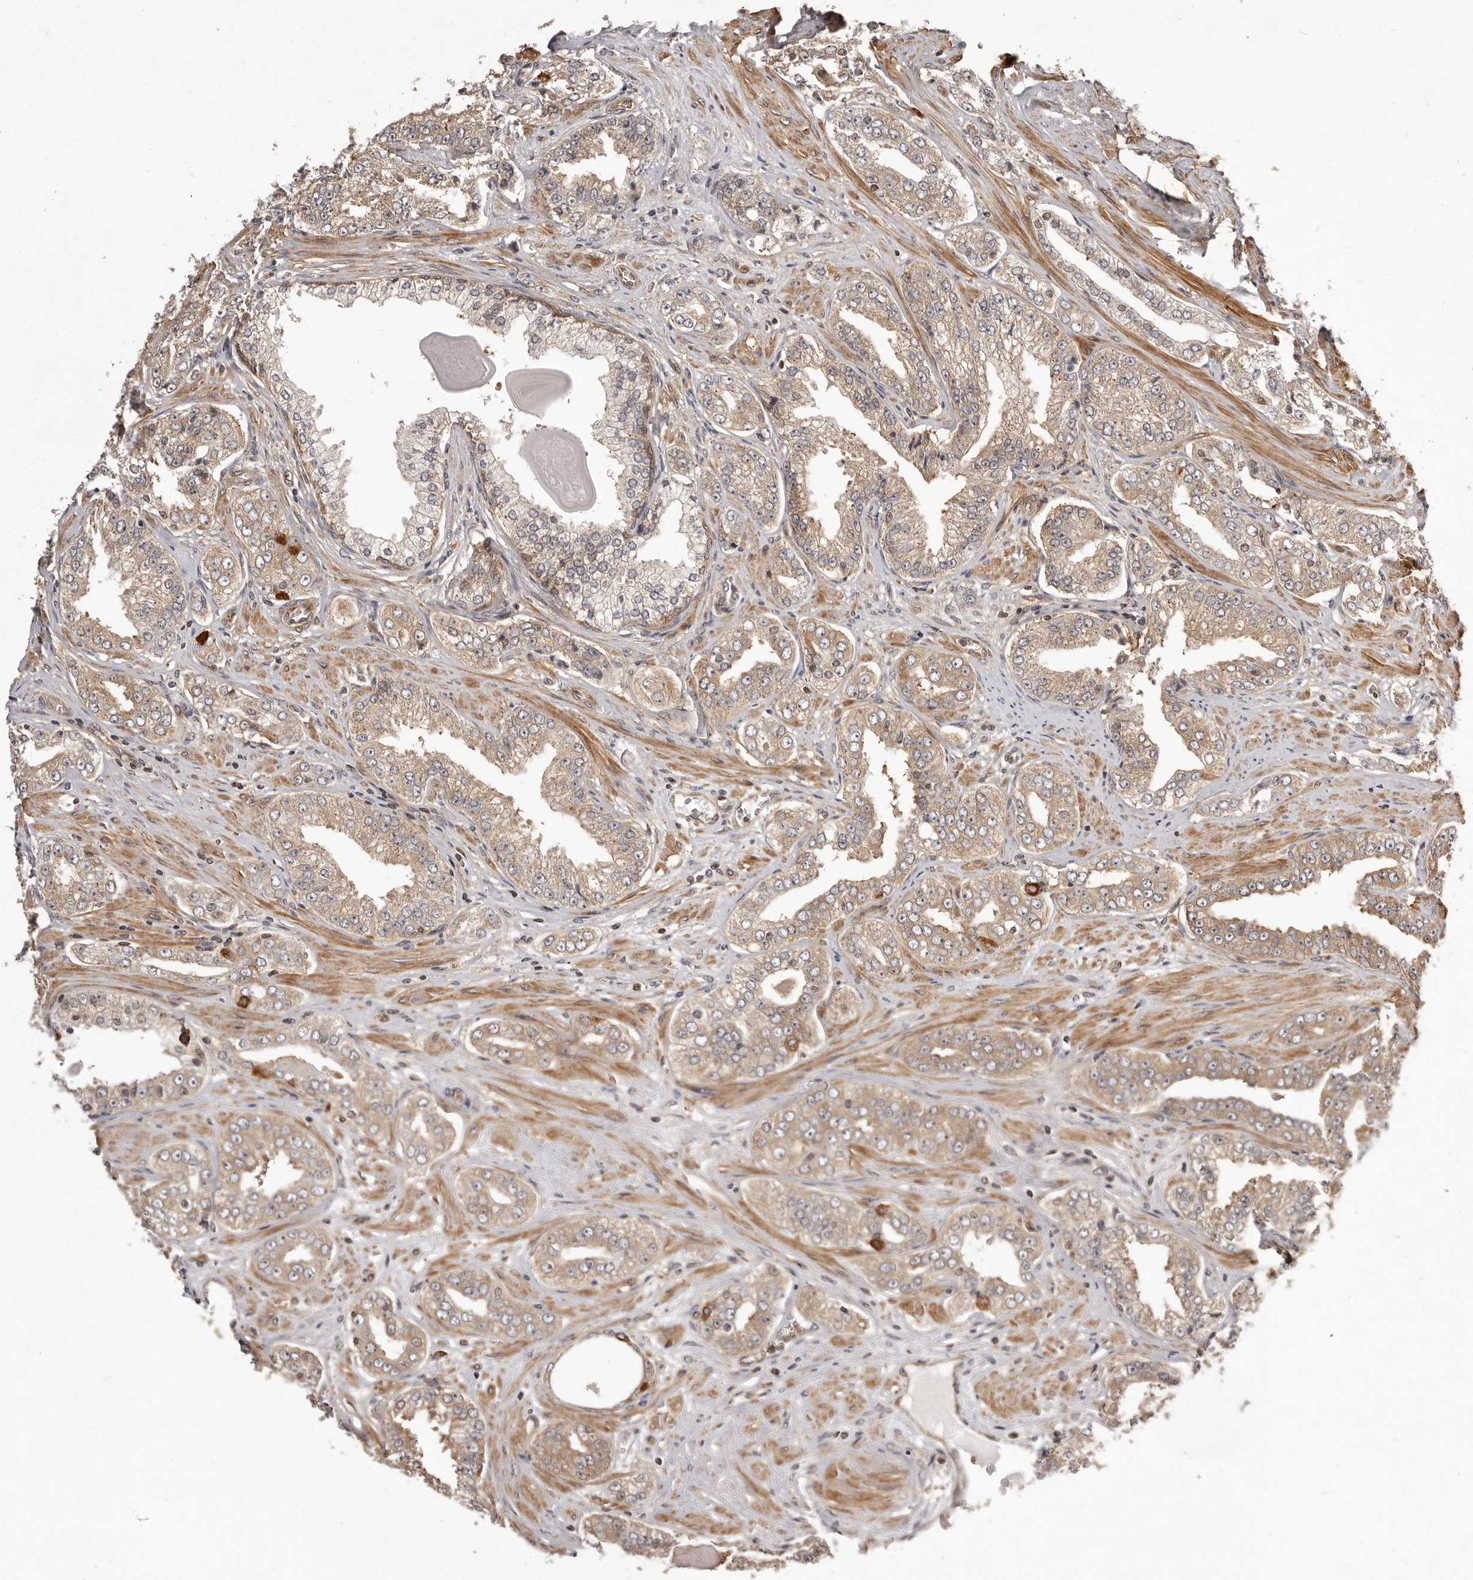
{"staining": {"intensity": "moderate", "quantity": ">75%", "location": "cytoplasmic/membranous"}, "tissue": "prostate cancer", "cell_type": "Tumor cells", "image_type": "cancer", "snomed": [{"axis": "morphology", "description": "Adenocarcinoma, High grade"}, {"axis": "topography", "description": "Prostate"}], "caption": "An immunohistochemistry micrograph of tumor tissue is shown. Protein staining in brown highlights moderate cytoplasmic/membranous positivity in prostate cancer (high-grade adenocarcinoma) within tumor cells.", "gene": "NFKBIA", "patient": {"sex": "male", "age": 71}}